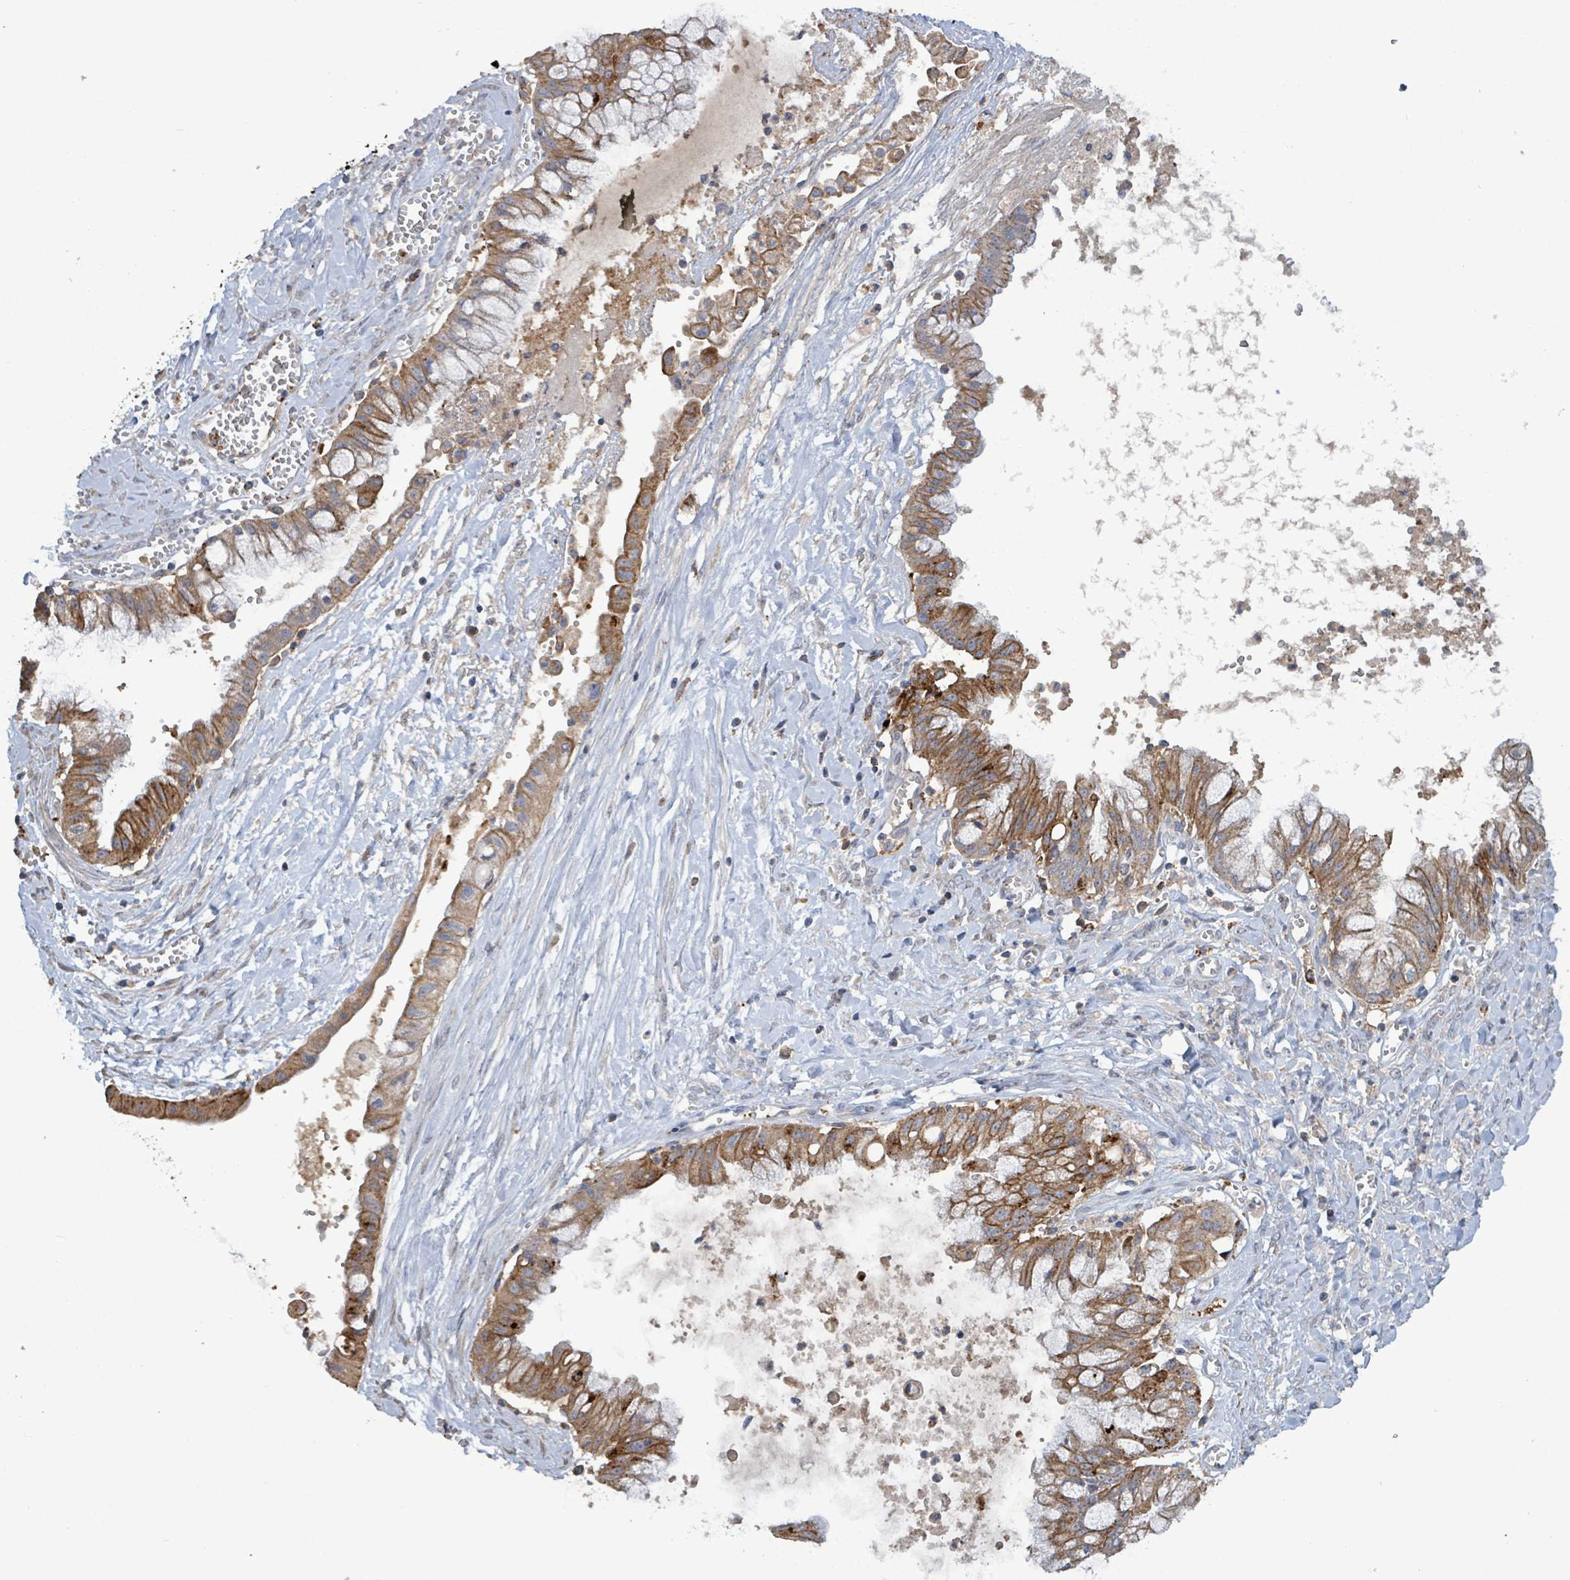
{"staining": {"intensity": "moderate", "quantity": ">75%", "location": "cytoplasmic/membranous"}, "tissue": "ovarian cancer", "cell_type": "Tumor cells", "image_type": "cancer", "snomed": [{"axis": "morphology", "description": "Cystadenocarcinoma, mucinous, NOS"}, {"axis": "topography", "description": "Ovary"}], "caption": "A photomicrograph of ovarian cancer stained for a protein displays moderate cytoplasmic/membranous brown staining in tumor cells. Using DAB (3,3'-diaminobenzidine) (brown) and hematoxylin (blue) stains, captured at high magnification using brightfield microscopy.", "gene": "PLAAT1", "patient": {"sex": "female", "age": 70}}